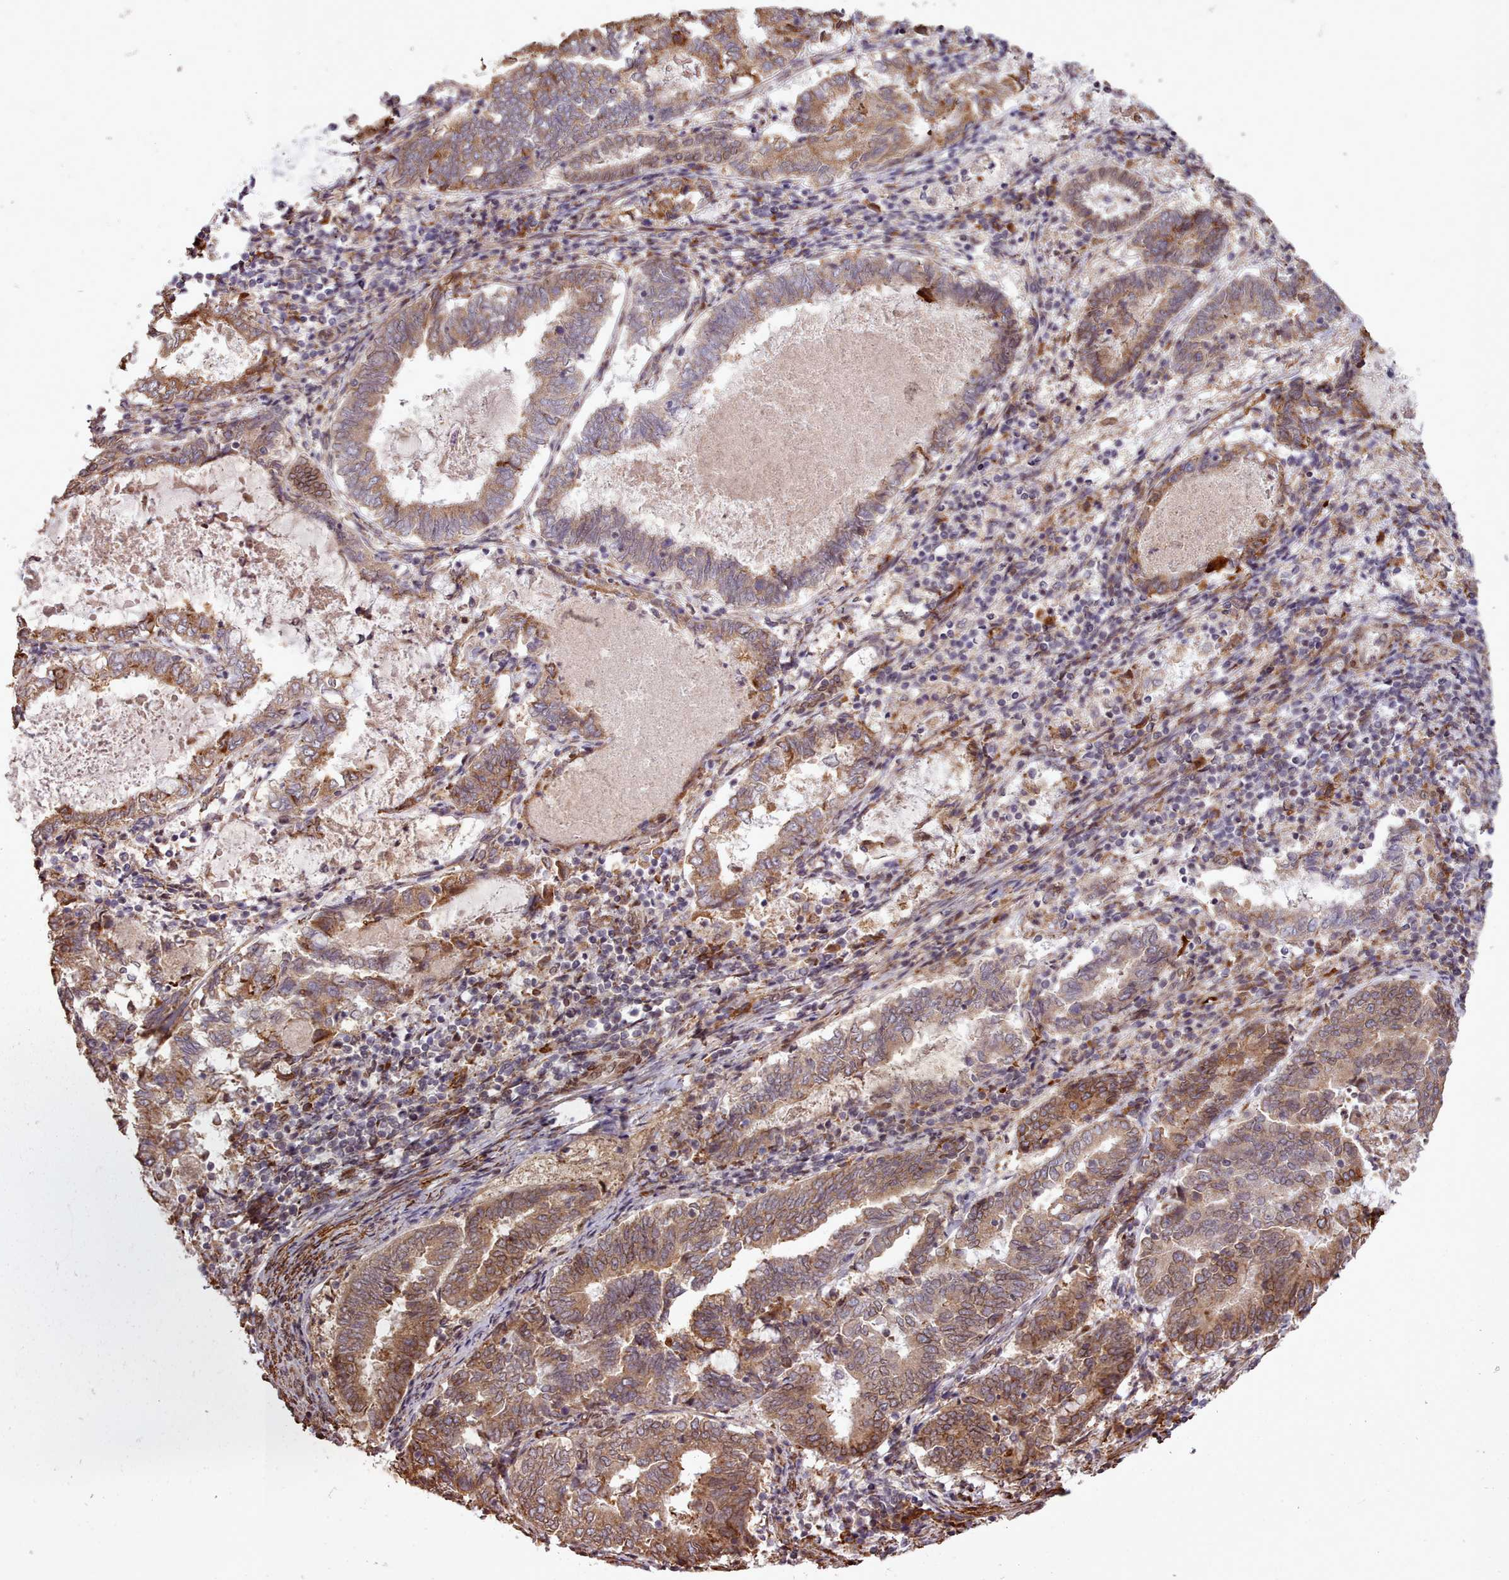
{"staining": {"intensity": "moderate", "quantity": ">75%", "location": "cytoplasmic/membranous"}, "tissue": "endometrial cancer", "cell_type": "Tumor cells", "image_type": "cancer", "snomed": [{"axis": "morphology", "description": "Adenocarcinoma, NOS"}, {"axis": "topography", "description": "Endometrium"}], "caption": "Immunohistochemistry photomicrograph of neoplastic tissue: endometrial cancer (adenocarcinoma) stained using immunohistochemistry (IHC) demonstrates medium levels of moderate protein expression localized specifically in the cytoplasmic/membranous of tumor cells, appearing as a cytoplasmic/membranous brown color.", "gene": "CABP1", "patient": {"sex": "female", "age": 80}}